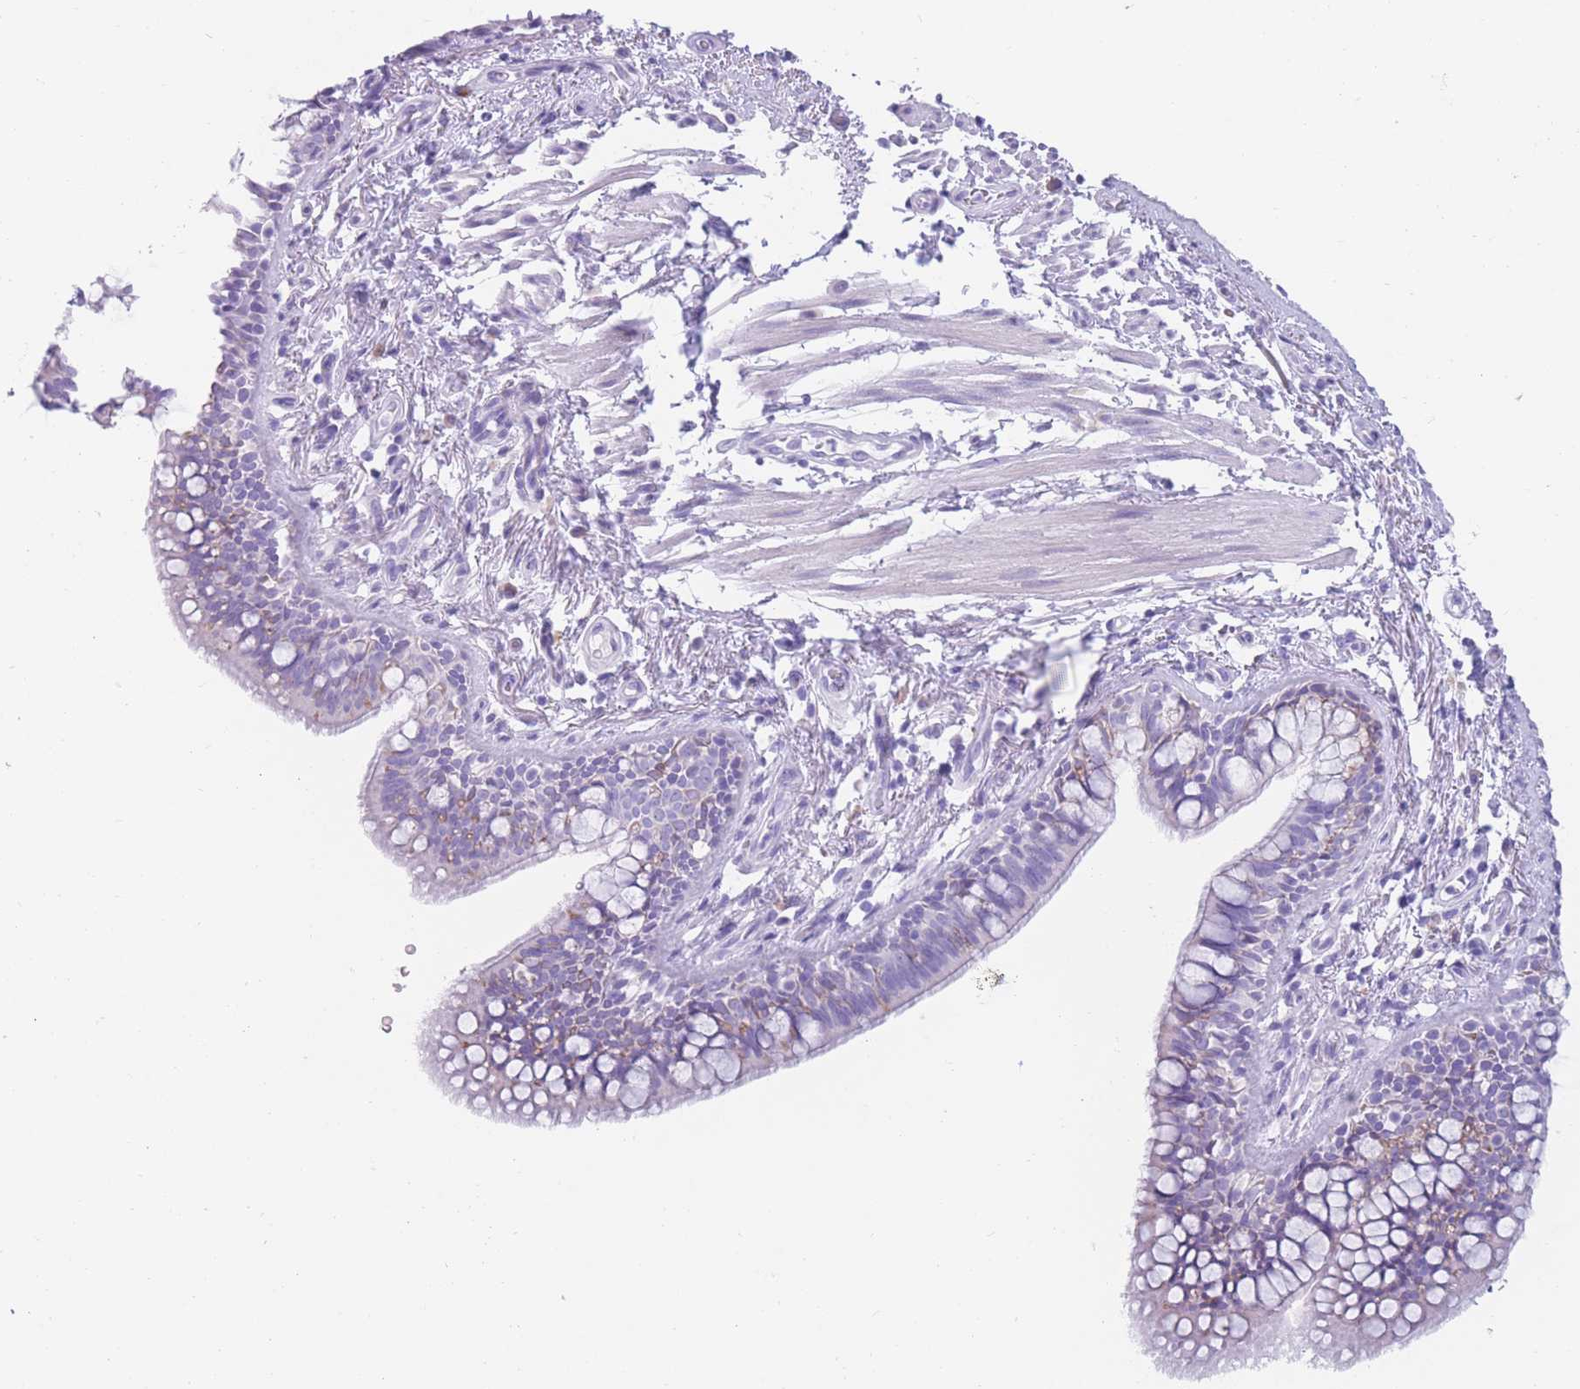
{"staining": {"intensity": "negative", "quantity": "none", "location": "none"}, "tissue": "bronchus", "cell_type": "Respiratory epithelial cells", "image_type": "normal", "snomed": [{"axis": "morphology", "description": "Normal tissue, NOS"}, {"axis": "morphology", "description": "Neoplasm, uncertain whether benign or malignant"}, {"axis": "topography", "description": "Bronchus"}, {"axis": "topography", "description": "Lung"}], "caption": "The histopathology image shows no staining of respiratory epithelial cells in benign bronchus.", "gene": "COL27A1", "patient": {"sex": "male", "age": 55}}